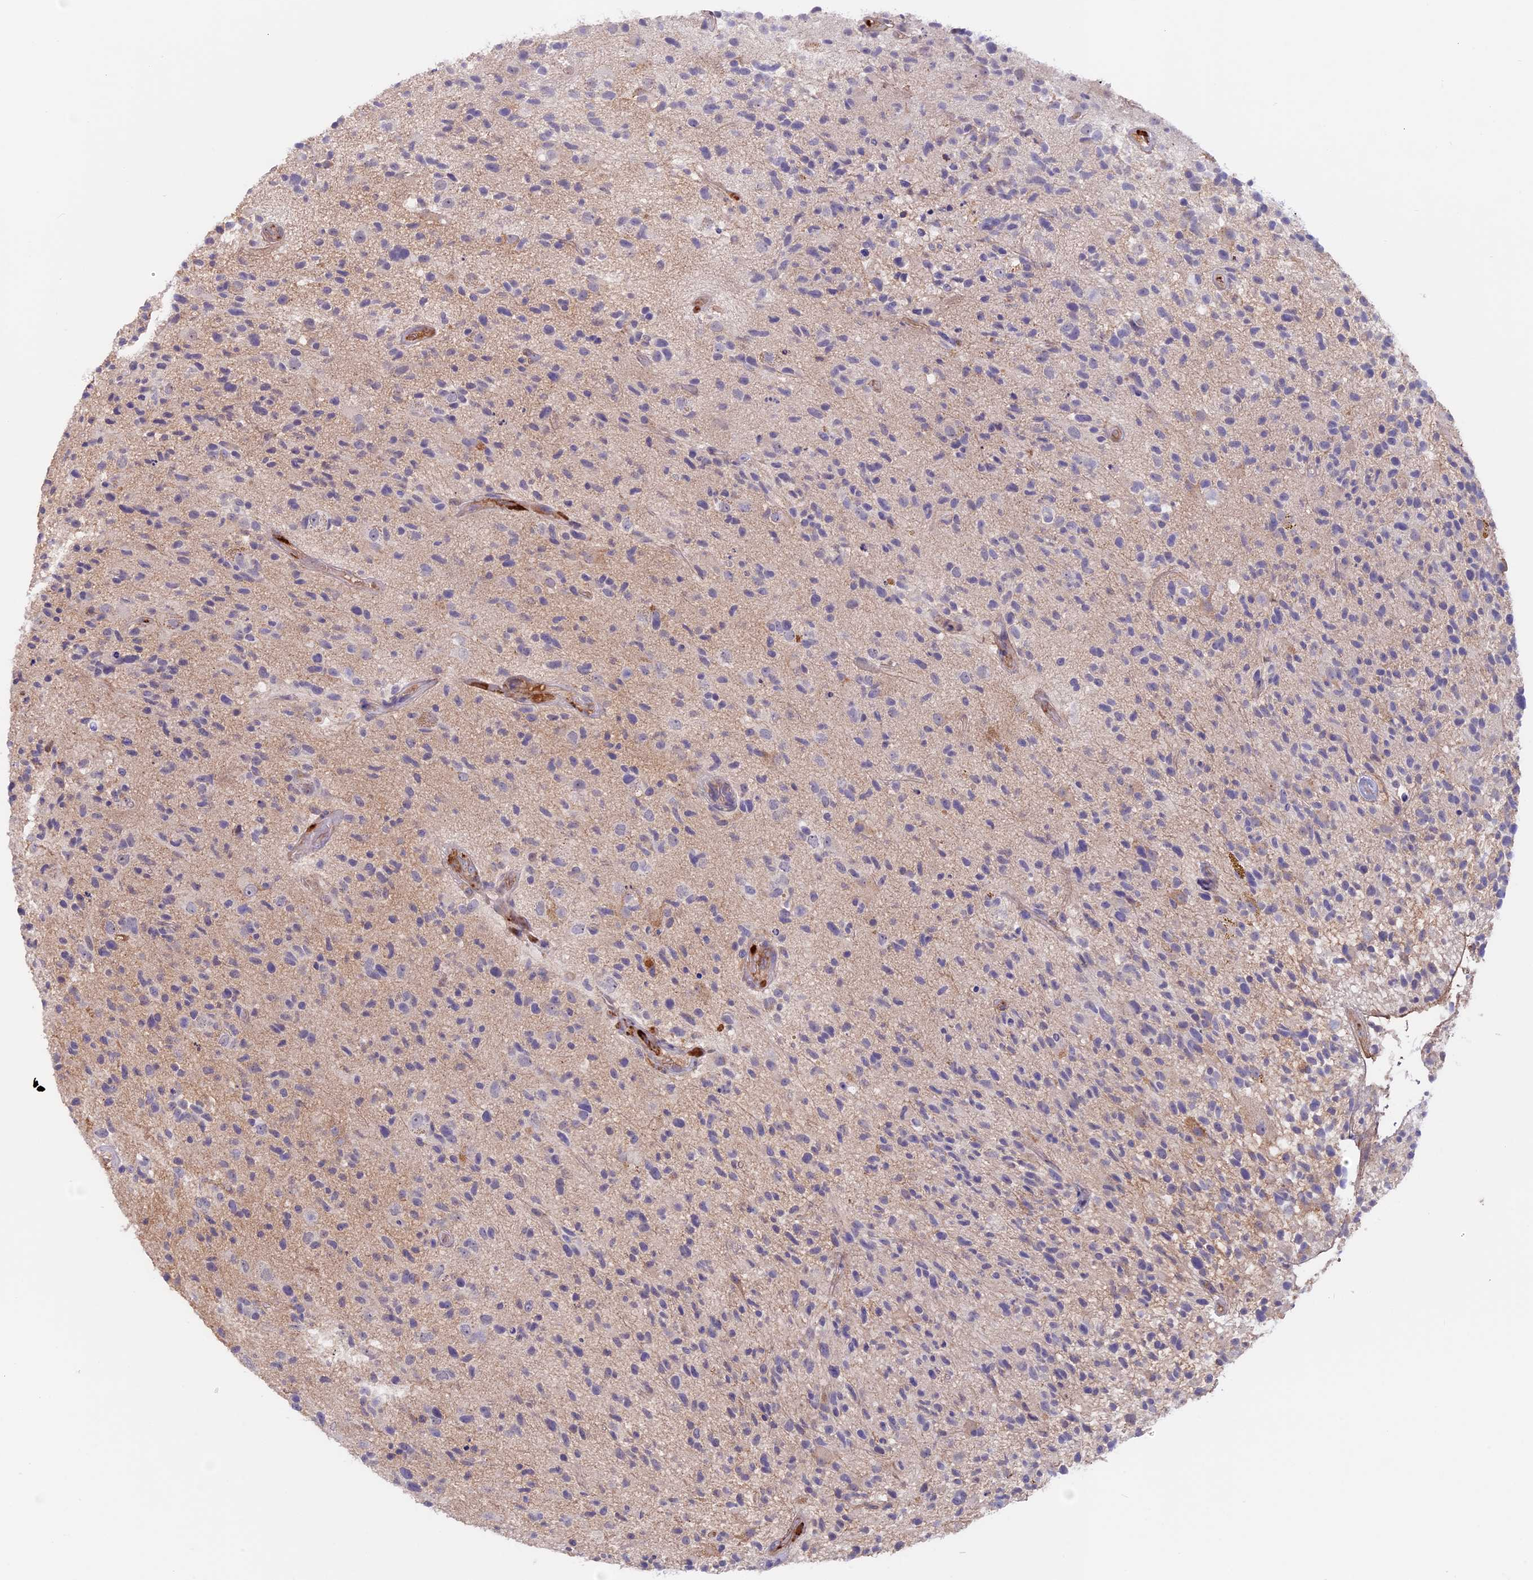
{"staining": {"intensity": "negative", "quantity": "none", "location": "none"}, "tissue": "glioma", "cell_type": "Tumor cells", "image_type": "cancer", "snomed": [{"axis": "morphology", "description": "Glioma, malignant, High grade"}, {"axis": "morphology", "description": "Glioblastoma, NOS"}, {"axis": "topography", "description": "Brain"}], "caption": "This image is of glioma stained with immunohistochemistry to label a protein in brown with the nuclei are counter-stained blue. There is no positivity in tumor cells.", "gene": "COL4A3", "patient": {"sex": "male", "age": 60}}